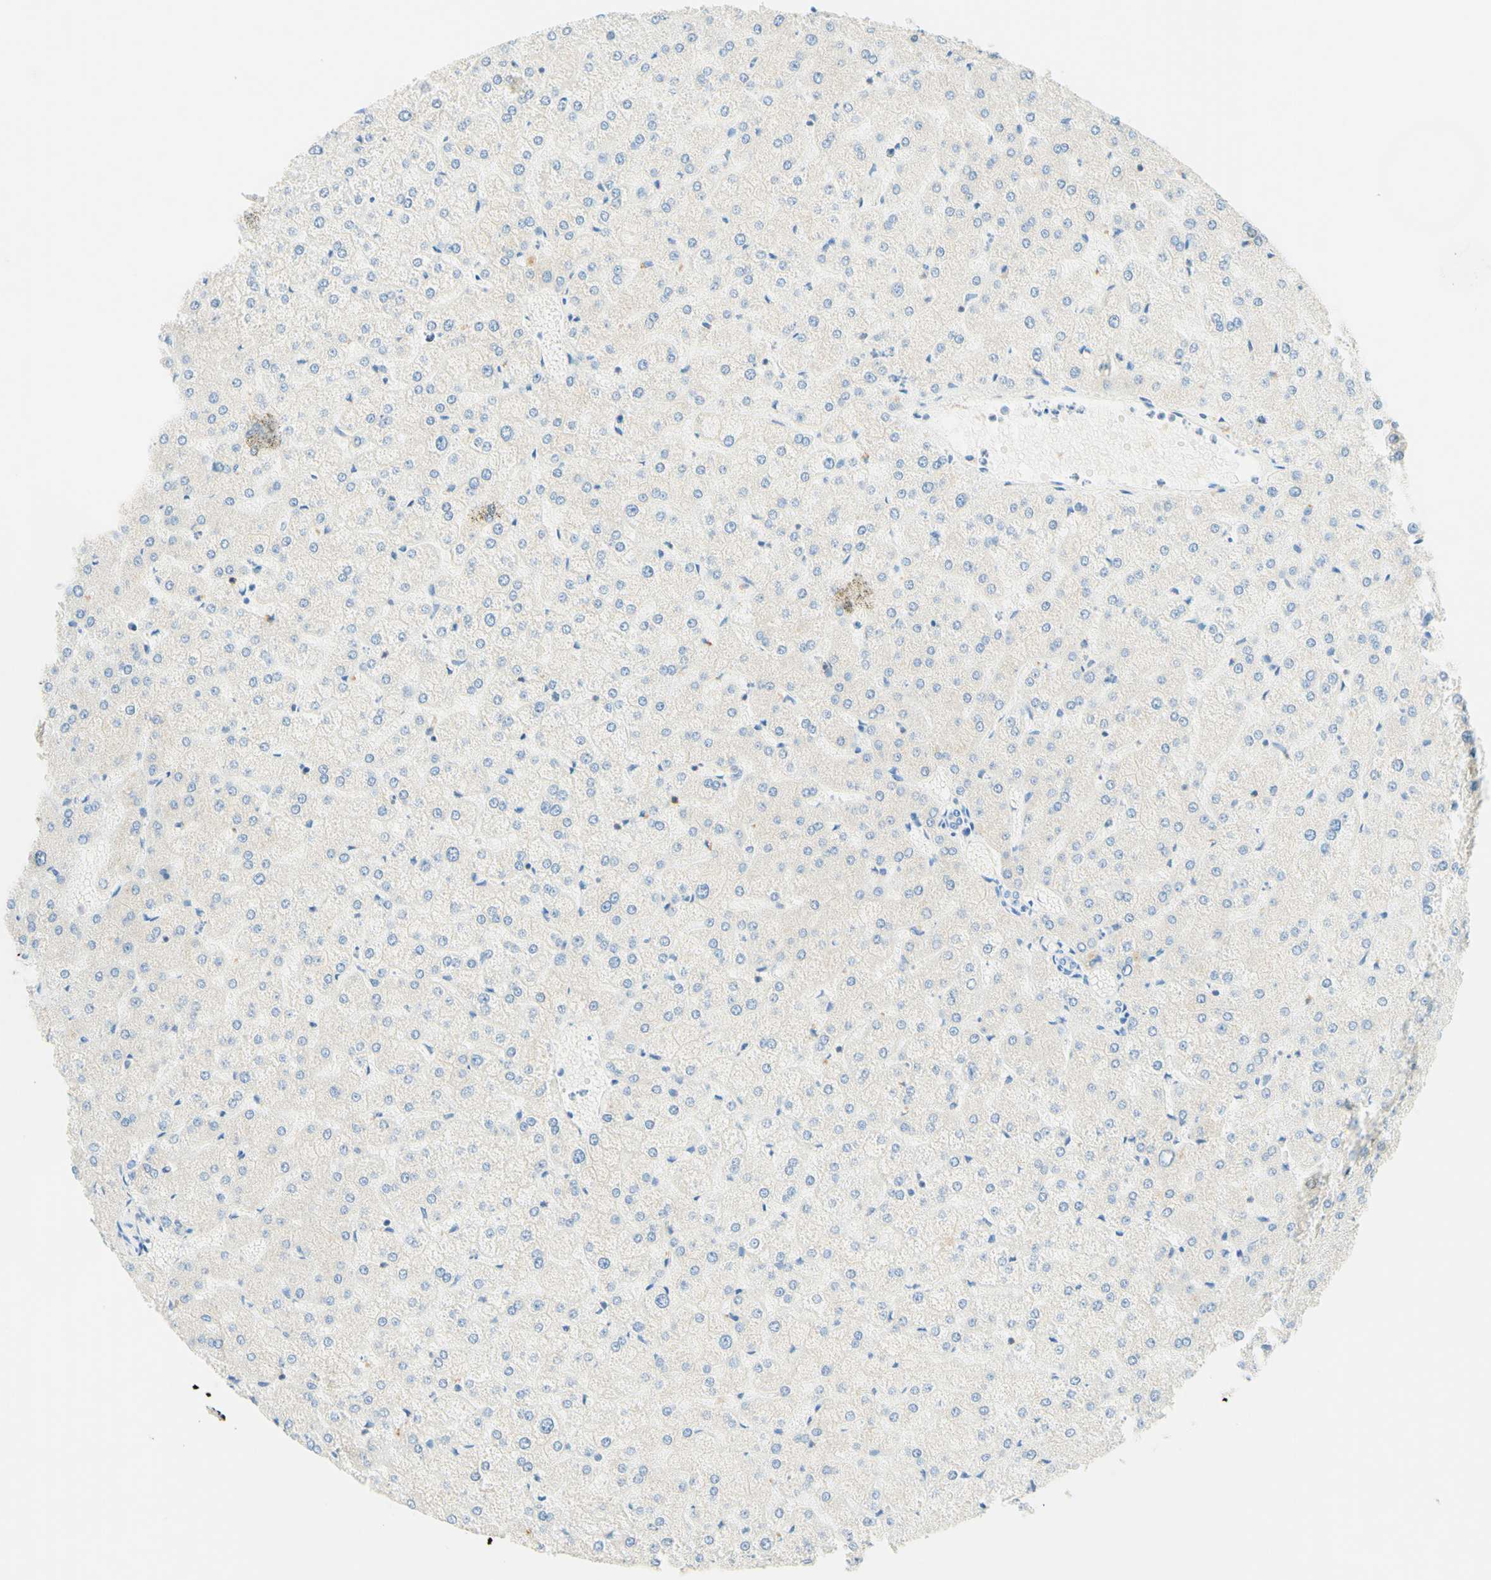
{"staining": {"intensity": "negative", "quantity": "none", "location": "none"}, "tissue": "liver", "cell_type": "Cholangiocytes", "image_type": "normal", "snomed": [{"axis": "morphology", "description": "Normal tissue, NOS"}, {"axis": "topography", "description": "Liver"}], "caption": "High magnification brightfield microscopy of unremarkable liver stained with DAB (3,3'-diaminobenzidine) (brown) and counterstained with hematoxylin (blue): cholangiocytes show no significant staining. (DAB (3,3'-diaminobenzidine) IHC, high magnification).", "gene": "LAT", "patient": {"sex": "female", "age": 32}}